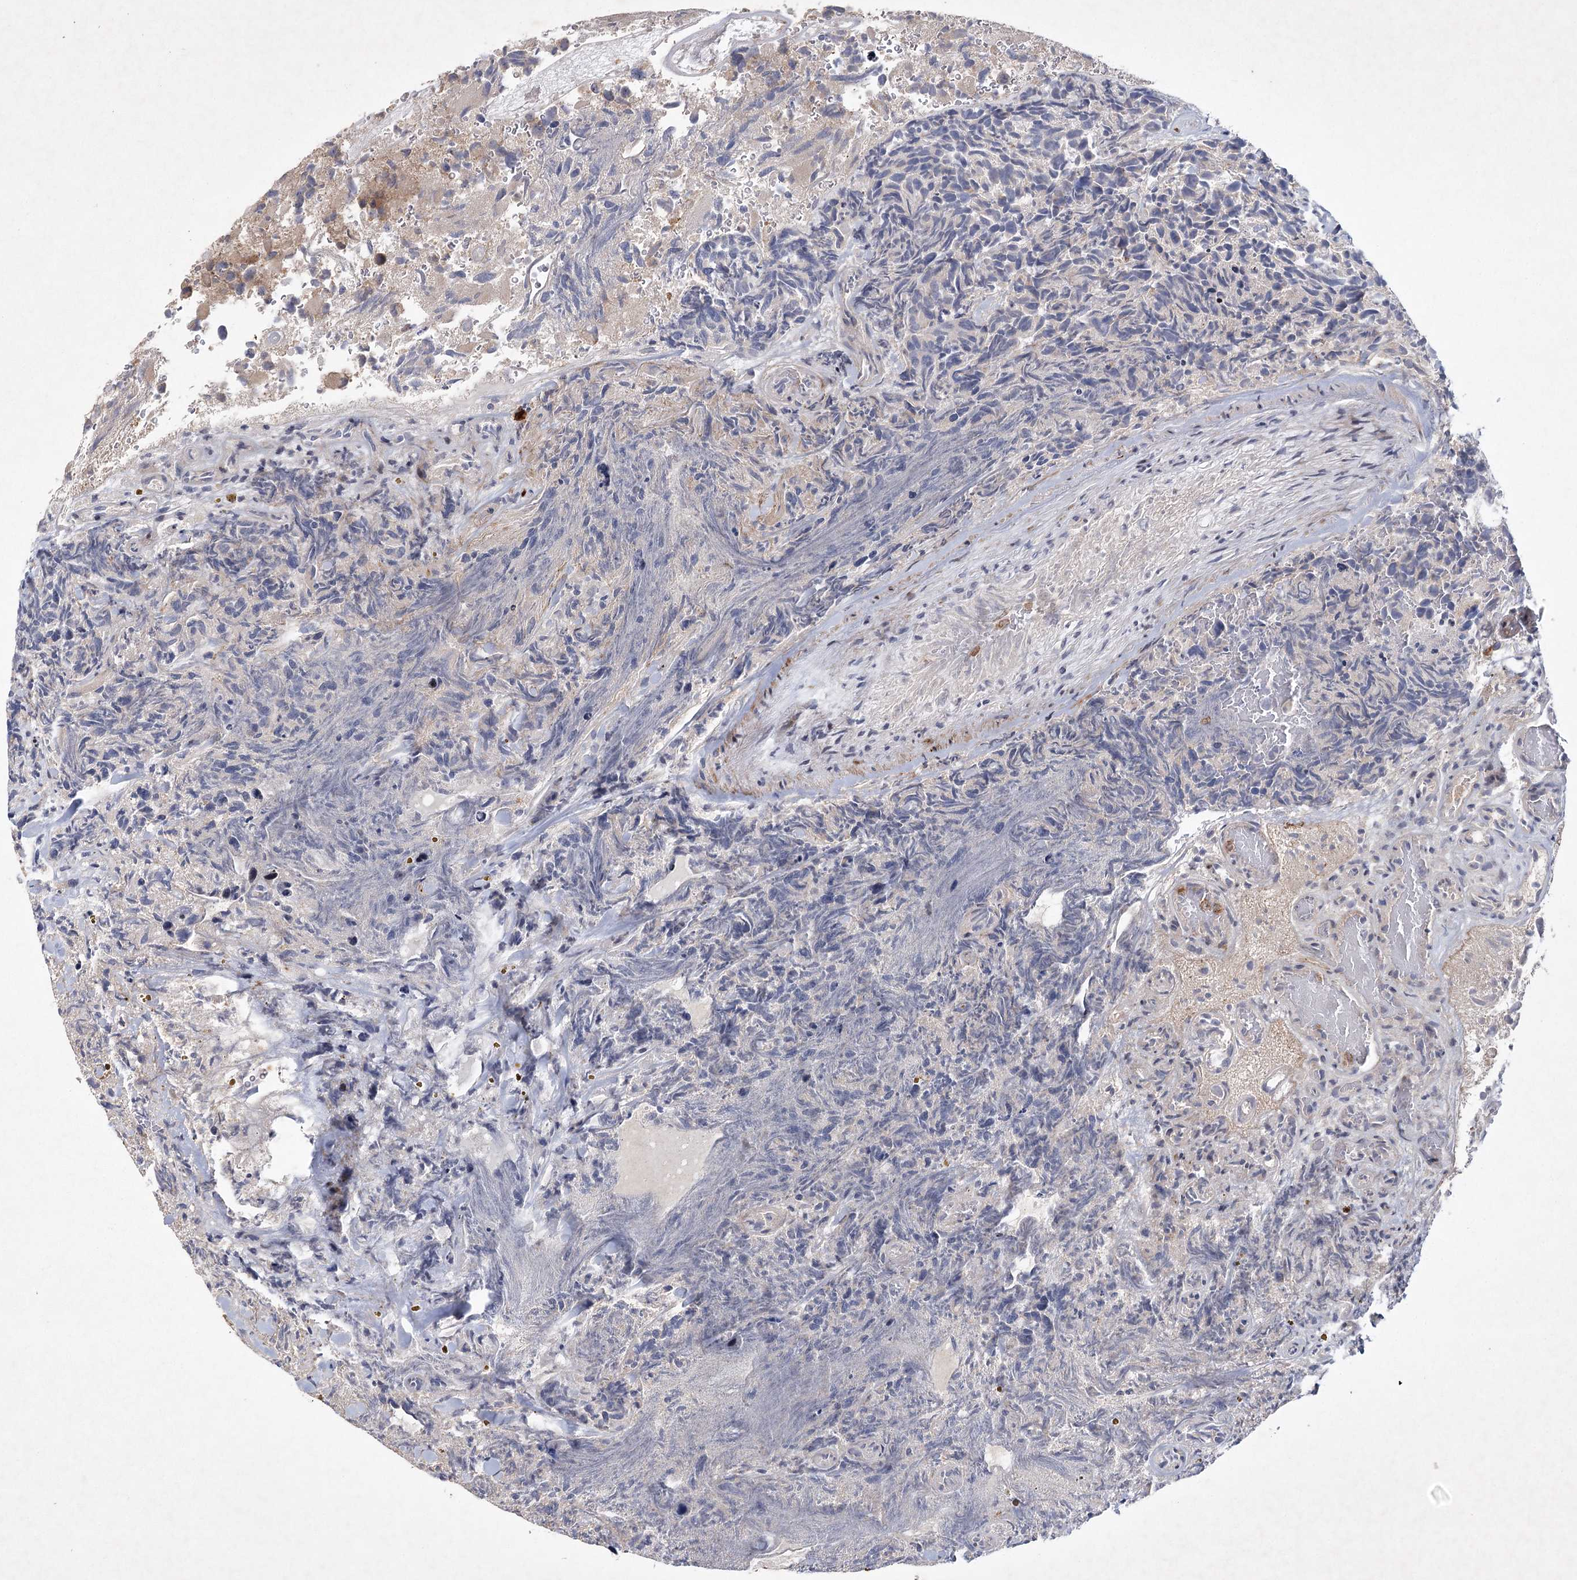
{"staining": {"intensity": "moderate", "quantity": "<25%", "location": "cytoplasmic/membranous"}, "tissue": "glioma", "cell_type": "Tumor cells", "image_type": "cancer", "snomed": [{"axis": "morphology", "description": "Glioma, malignant, High grade"}, {"axis": "topography", "description": "Brain"}], "caption": "Glioma stained with immunohistochemistry exhibits moderate cytoplasmic/membranous expression in approximately <25% of tumor cells.", "gene": "MAP3K13", "patient": {"sex": "male", "age": 69}}